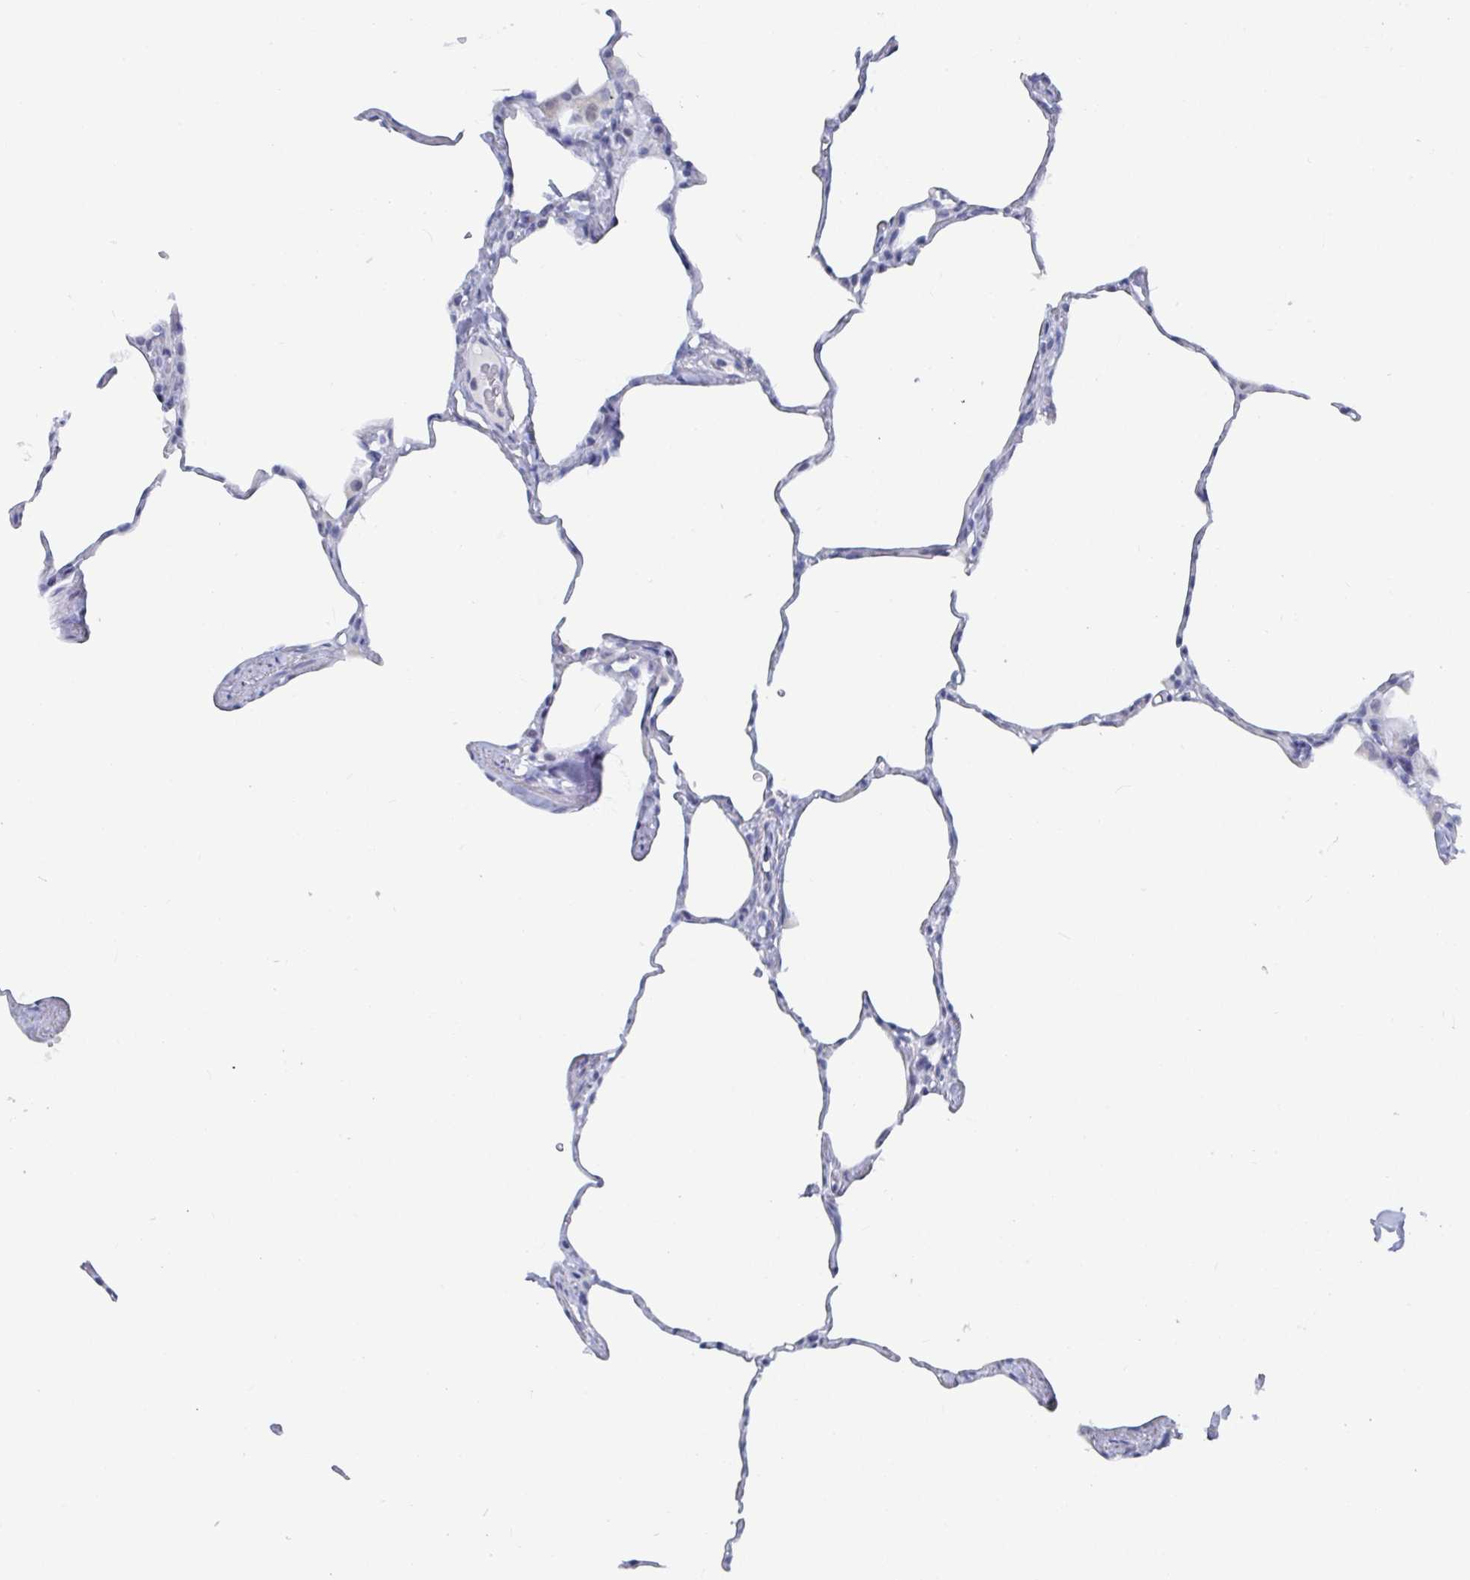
{"staining": {"intensity": "negative", "quantity": "none", "location": "none"}, "tissue": "lung", "cell_type": "Alveolar cells", "image_type": "normal", "snomed": [{"axis": "morphology", "description": "Normal tissue, NOS"}, {"axis": "topography", "description": "Lung"}], "caption": "High magnification brightfield microscopy of benign lung stained with DAB (brown) and counterstained with hematoxylin (blue): alveolar cells show no significant staining.", "gene": "CAMKV", "patient": {"sex": "male", "age": 65}}